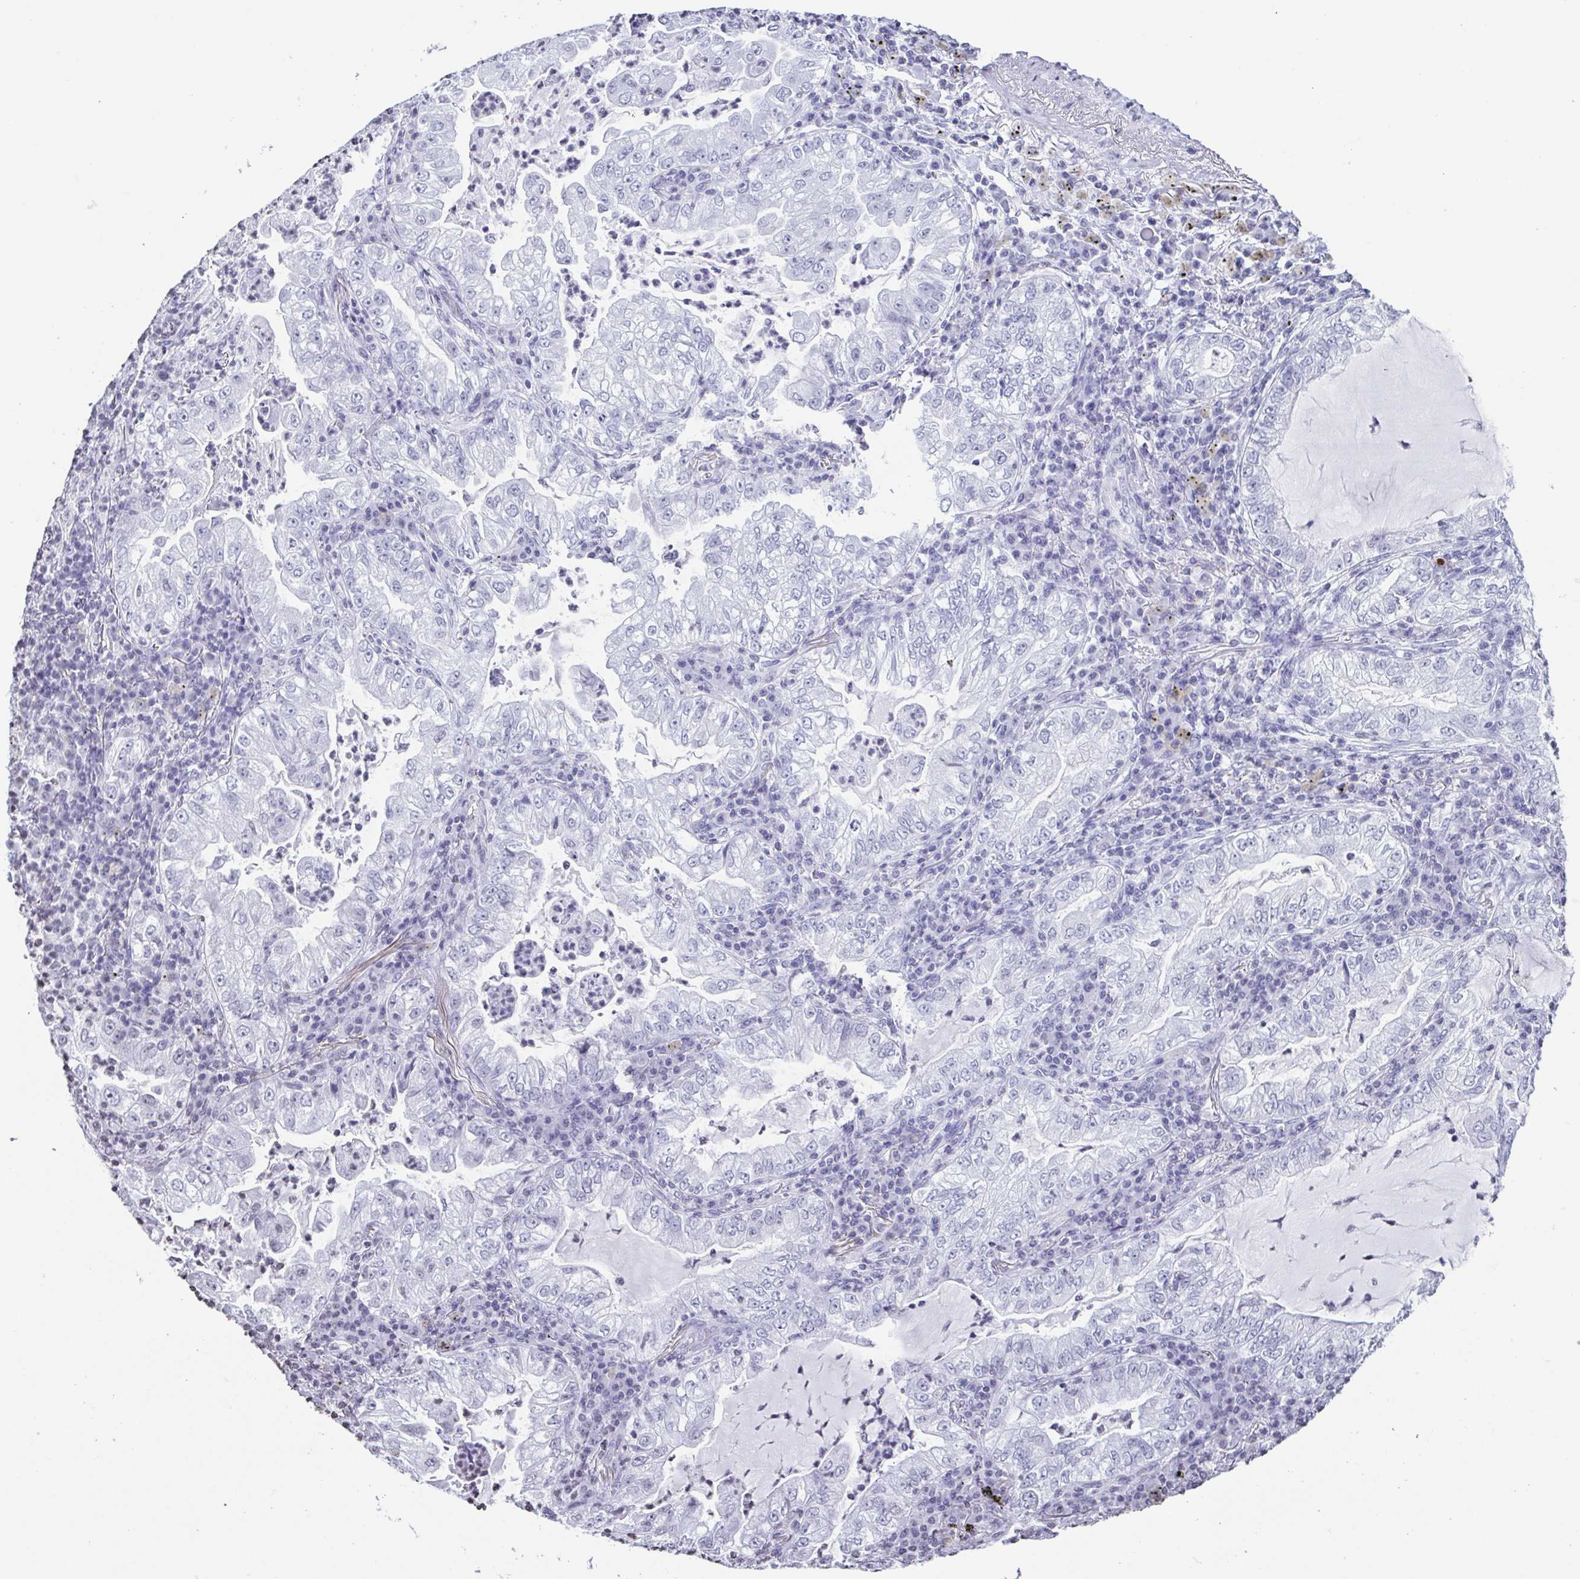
{"staining": {"intensity": "negative", "quantity": "none", "location": "none"}, "tissue": "lung cancer", "cell_type": "Tumor cells", "image_type": "cancer", "snomed": [{"axis": "morphology", "description": "Adenocarcinoma, NOS"}, {"axis": "topography", "description": "Lung"}], "caption": "The immunohistochemistry photomicrograph has no significant positivity in tumor cells of lung cancer tissue.", "gene": "VCY1B", "patient": {"sex": "female", "age": 73}}